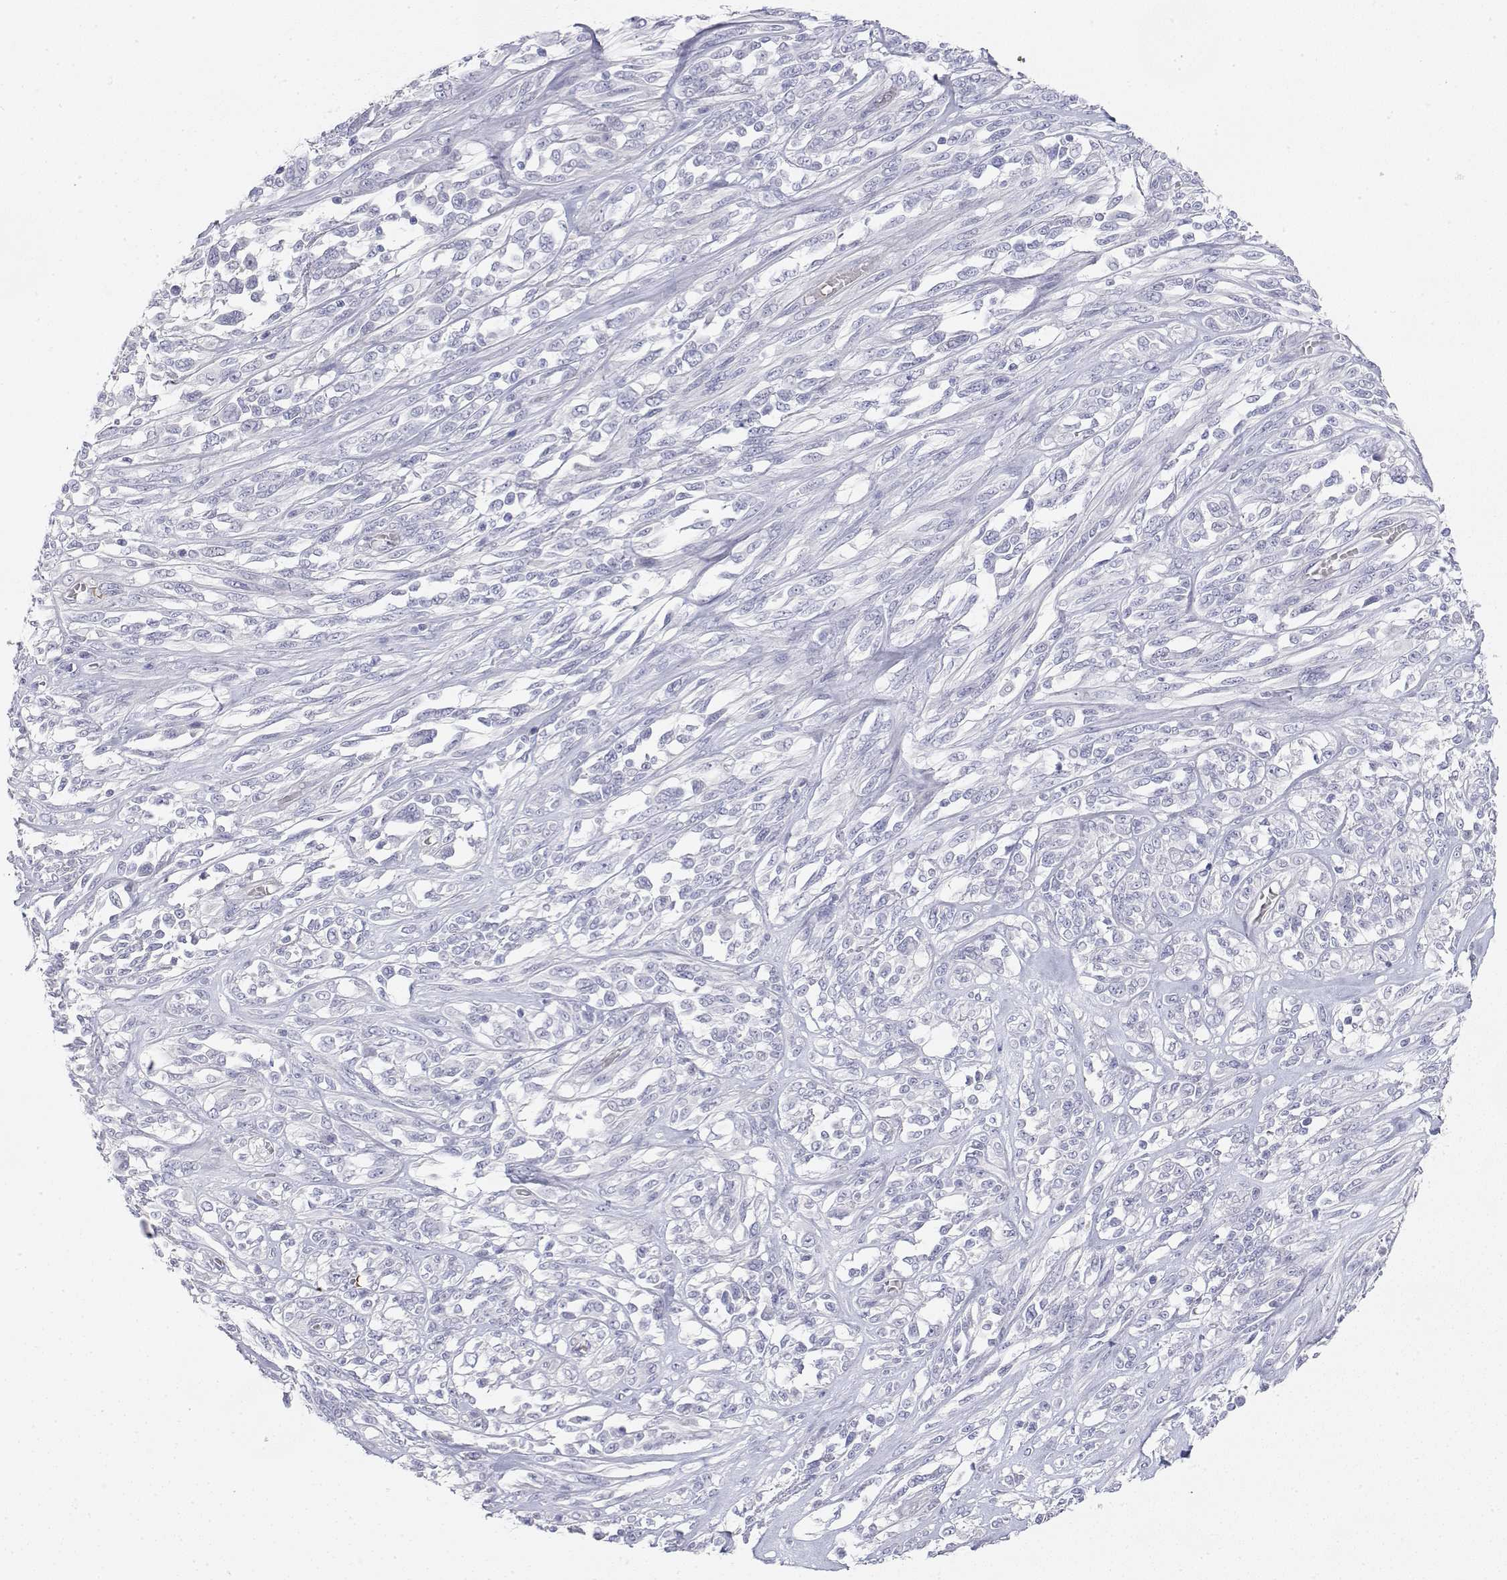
{"staining": {"intensity": "negative", "quantity": "none", "location": "none"}, "tissue": "melanoma", "cell_type": "Tumor cells", "image_type": "cancer", "snomed": [{"axis": "morphology", "description": "Malignant melanoma, NOS"}, {"axis": "topography", "description": "Skin"}], "caption": "Tumor cells show no significant staining in malignant melanoma.", "gene": "MISP", "patient": {"sex": "female", "age": 91}}